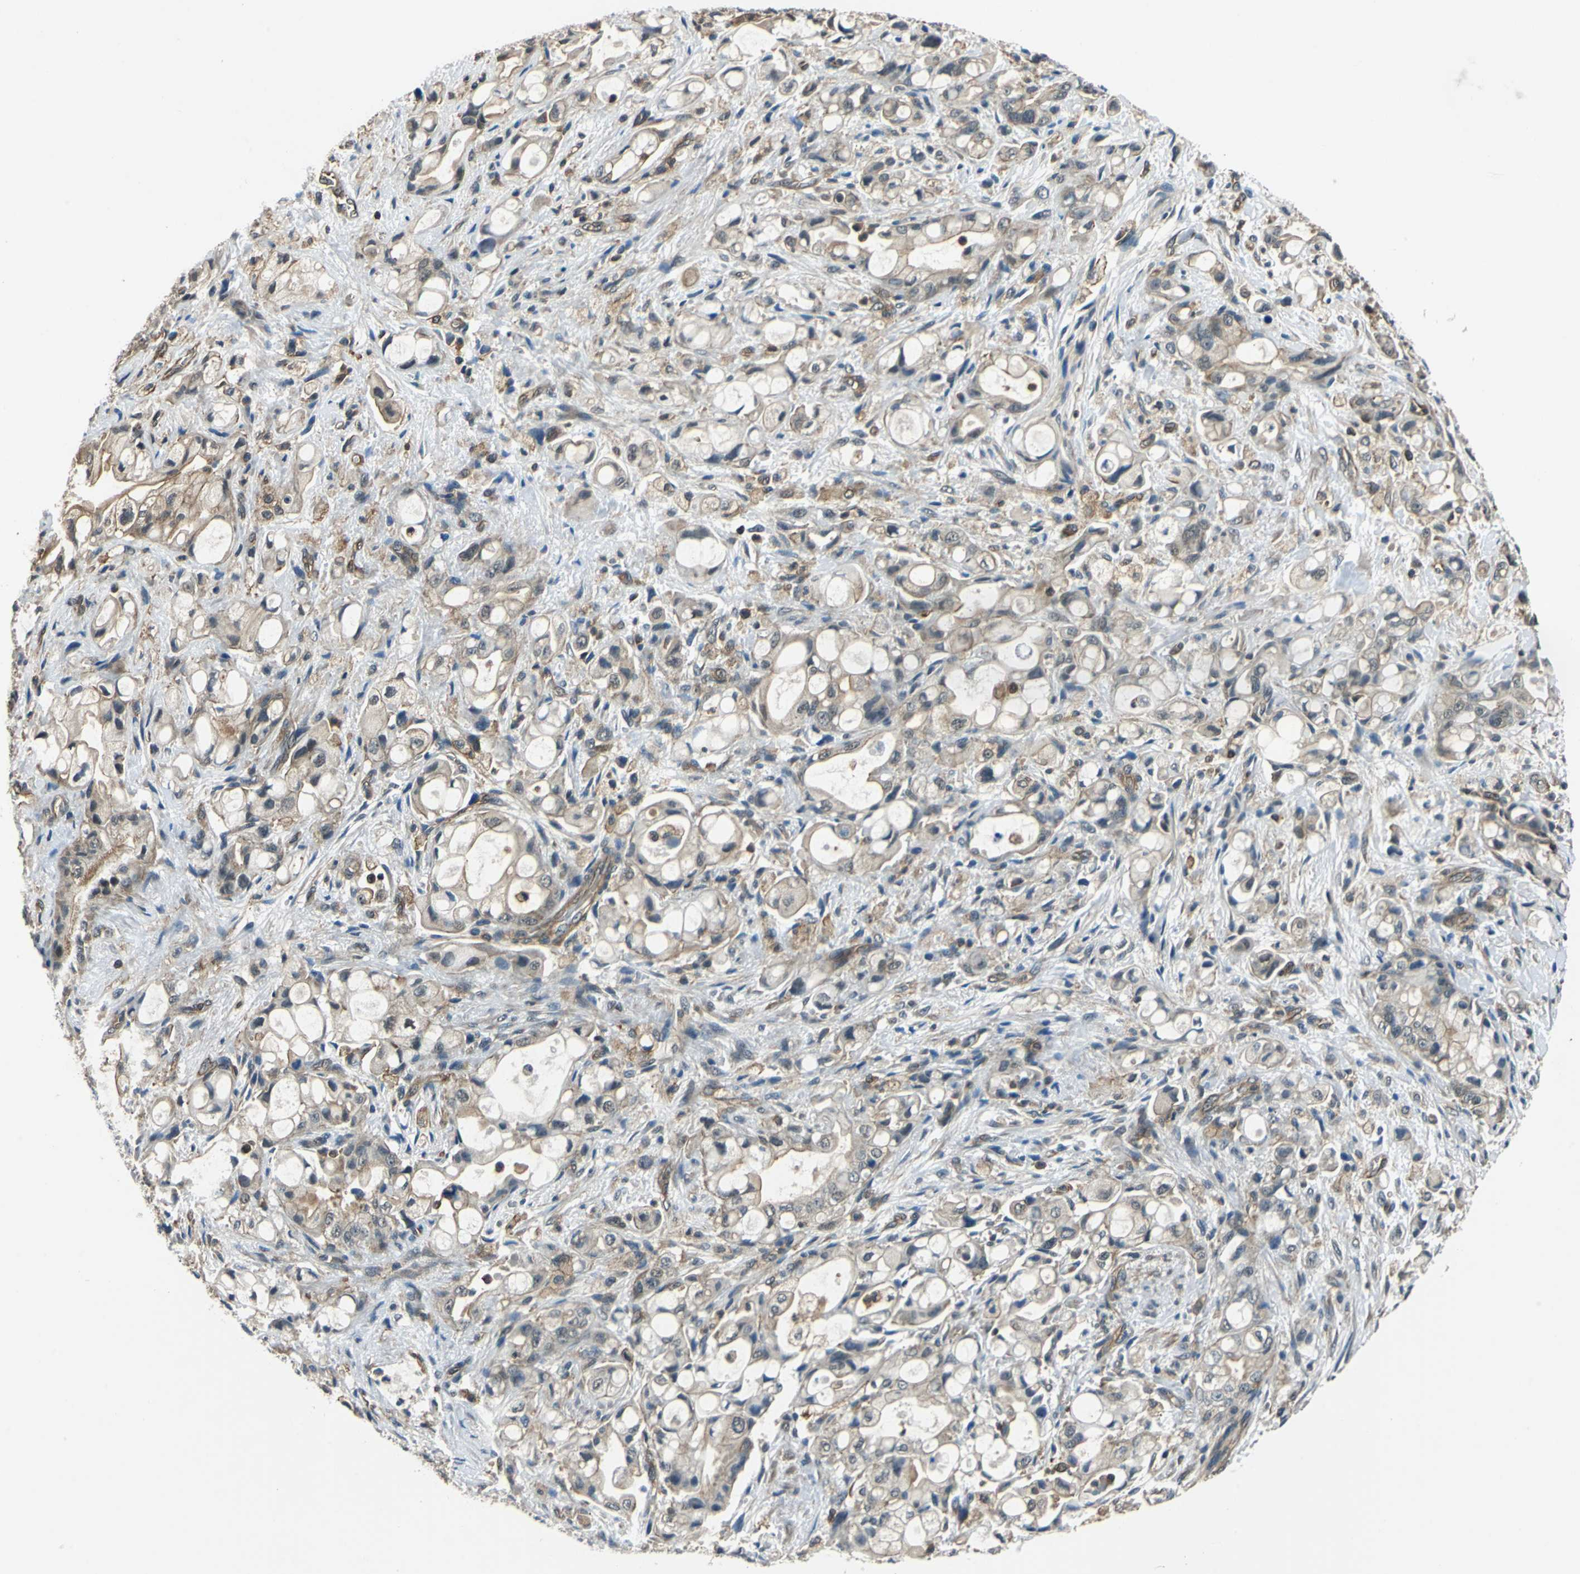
{"staining": {"intensity": "weak", "quantity": "25%-75%", "location": "cytoplasmic/membranous,nuclear"}, "tissue": "pancreatic cancer", "cell_type": "Tumor cells", "image_type": "cancer", "snomed": [{"axis": "morphology", "description": "Adenocarcinoma, NOS"}, {"axis": "topography", "description": "Pancreas"}], "caption": "Pancreatic cancer stained with IHC exhibits weak cytoplasmic/membranous and nuclear positivity in approximately 25%-75% of tumor cells.", "gene": "ARPC3", "patient": {"sex": "male", "age": 79}}